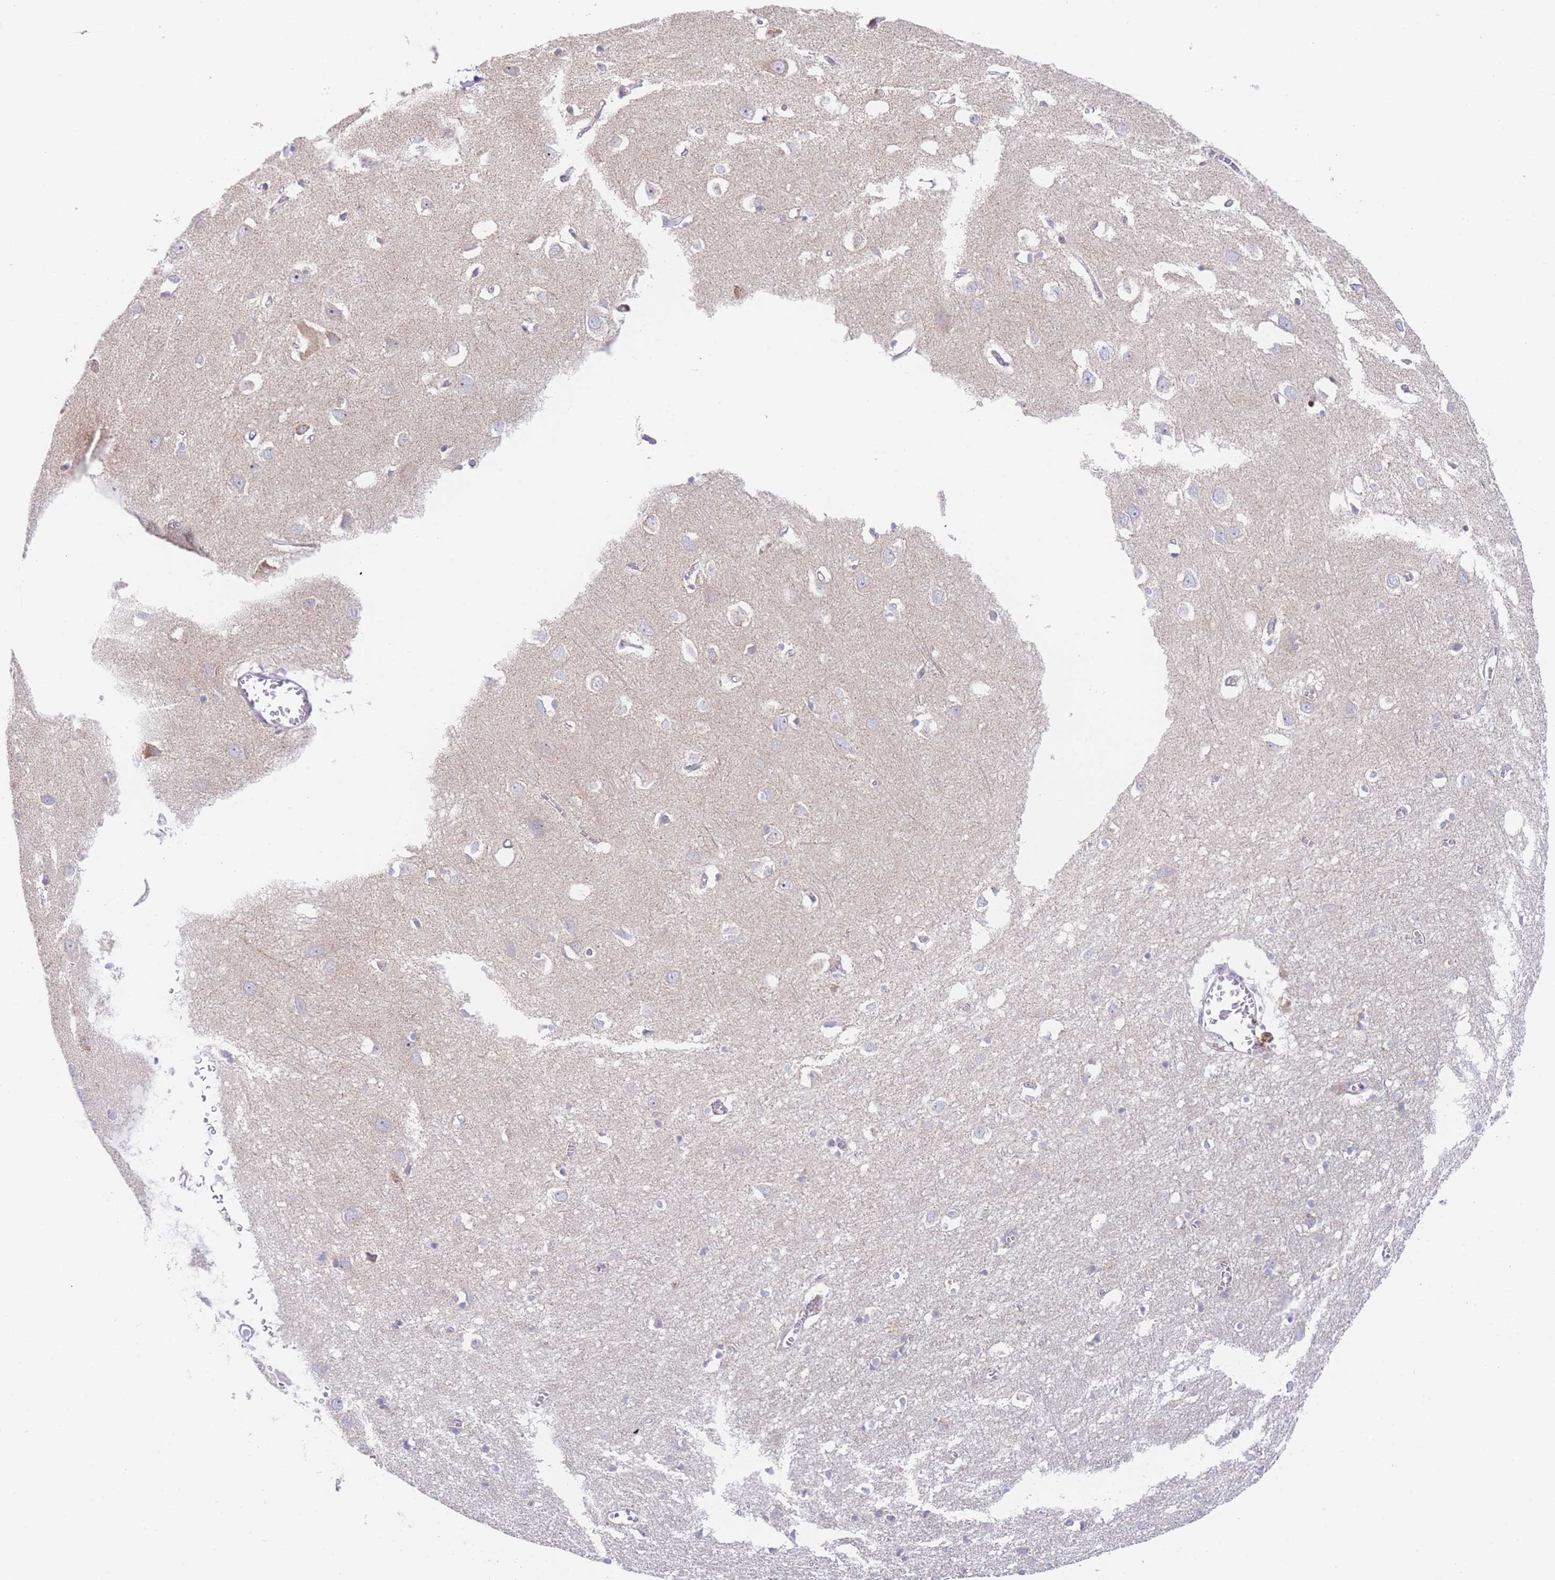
{"staining": {"intensity": "negative", "quantity": "none", "location": "none"}, "tissue": "cerebral cortex", "cell_type": "Endothelial cells", "image_type": "normal", "snomed": [{"axis": "morphology", "description": "Normal tissue, NOS"}, {"axis": "topography", "description": "Cerebral cortex"}], "caption": "Immunohistochemical staining of unremarkable human cerebral cortex exhibits no significant positivity in endothelial cells.", "gene": "GPAM", "patient": {"sex": "female", "age": 64}}